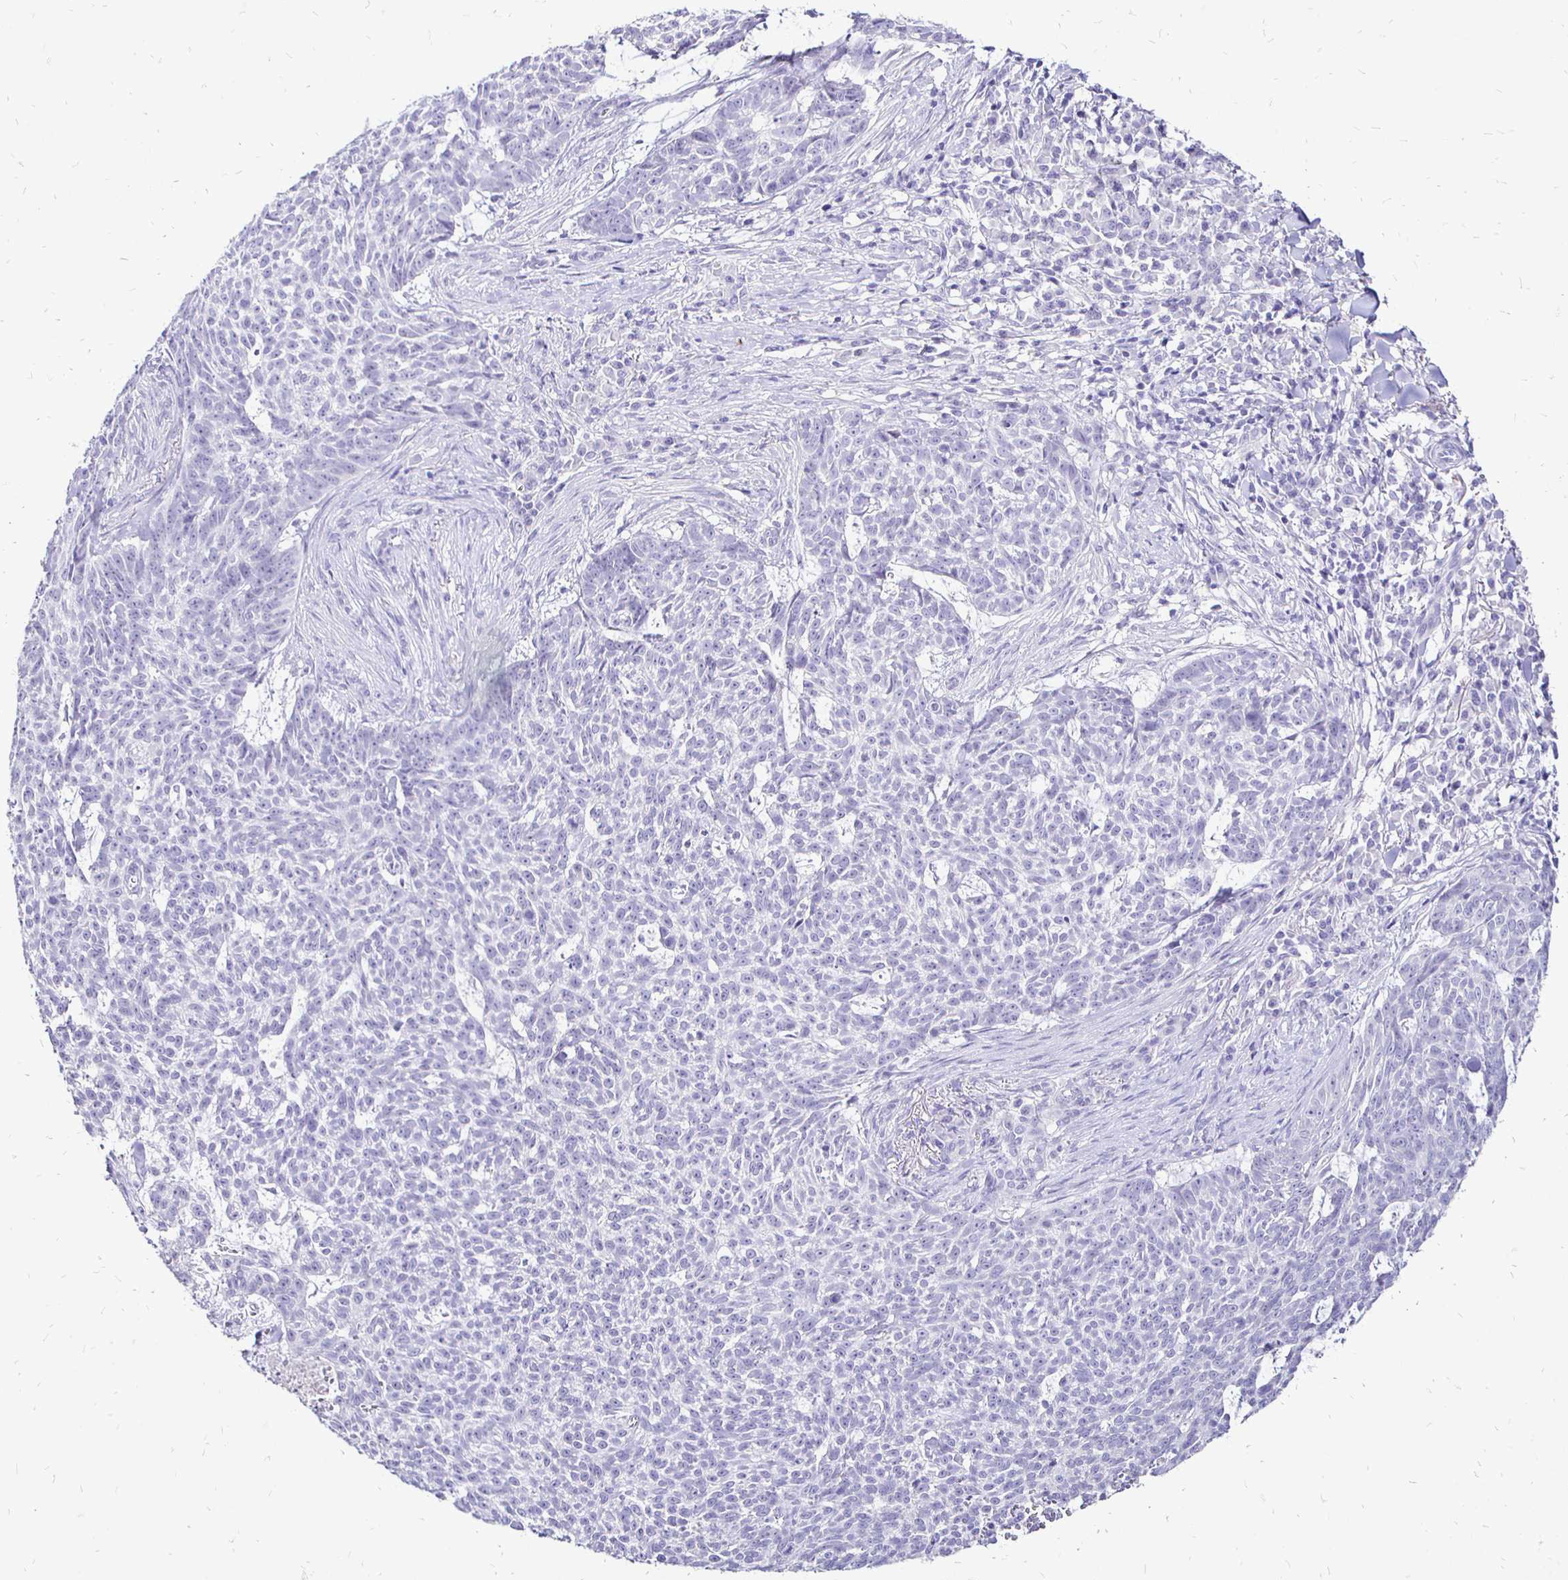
{"staining": {"intensity": "negative", "quantity": "none", "location": "none"}, "tissue": "skin cancer", "cell_type": "Tumor cells", "image_type": "cancer", "snomed": [{"axis": "morphology", "description": "Basal cell carcinoma"}, {"axis": "topography", "description": "Skin"}], "caption": "IHC of skin cancer (basal cell carcinoma) shows no positivity in tumor cells.", "gene": "IRGC", "patient": {"sex": "female", "age": 93}}